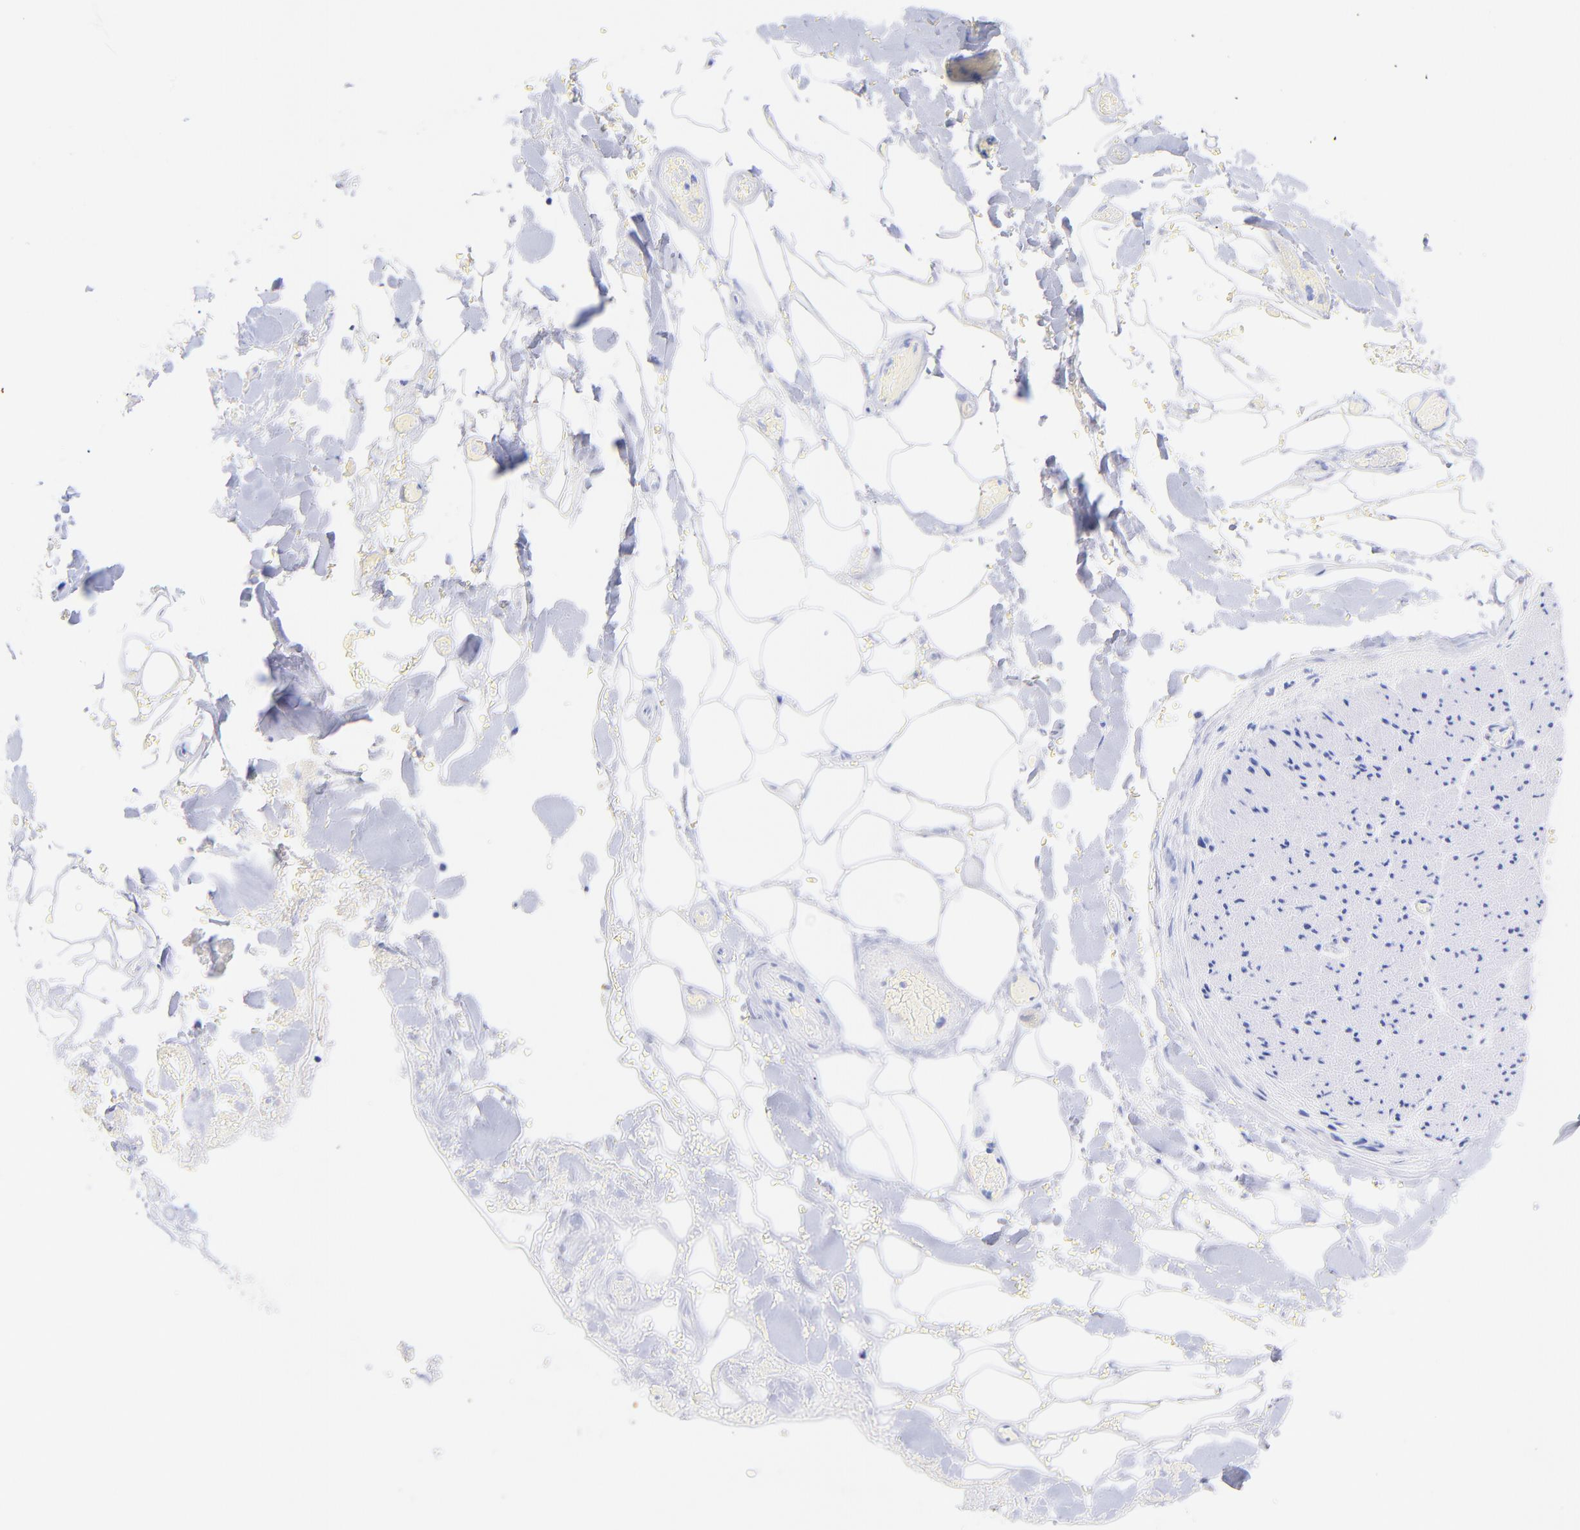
{"staining": {"intensity": "negative", "quantity": "none", "location": "none"}, "tissue": "adipose tissue", "cell_type": "Adipocytes", "image_type": "normal", "snomed": [{"axis": "morphology", "description": "Normal tissue, NOS"}, {"axis": "morphology", "description": "Cholangiocarcinoma"}, {"axis": "topography", "description": "Liver"}, {"axis": "topography", "description": "Peripheral nerve tissue"}], "caption": "Normal adipose tissue was stained to show a protein in brown. There is no significant expression in adipocytes.", "gene": "GPHN", "patient": {"sex": "male", "age": 50}}